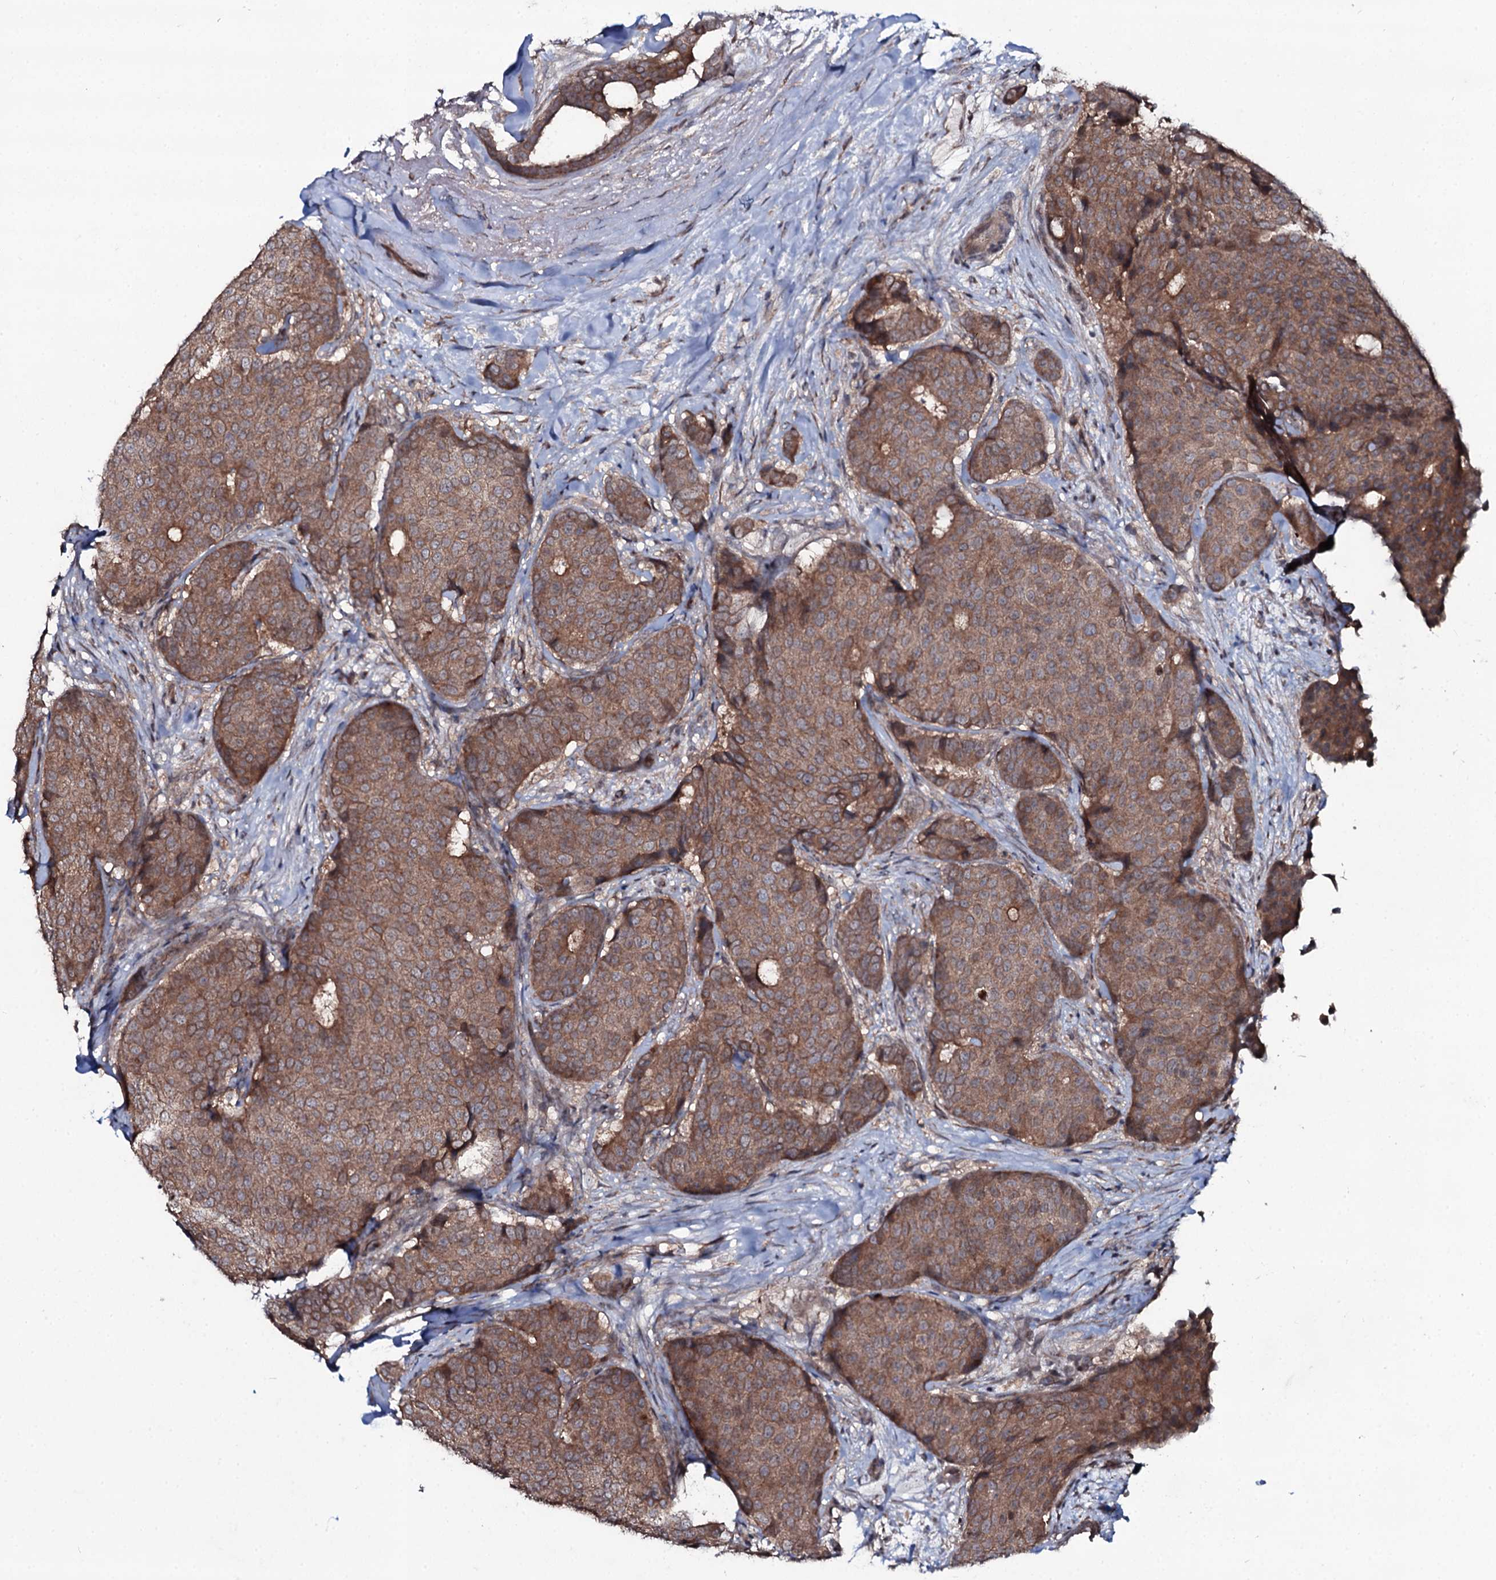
{"staining": {"intensity": "moderate", "quantity": ">75%", "location": "cytoplasmic/membranous"}, "tissue": "breast cancer", "cell_type": "Tumor cells", "image_type": "cancer", "snomed": [{"axis": "morphology", "description": "Duct carcinoma"}, {"axis": "topography", "description": "Breast"}], "caption": "Protein analysis of intraductal carcinoma (breast) tissue demonstrates moderate cytoplasmic/membranous staining in approximately >75% of tumor cells.", "gene": "SNAP23", "patient": {"sex": "female", "age": 75}}